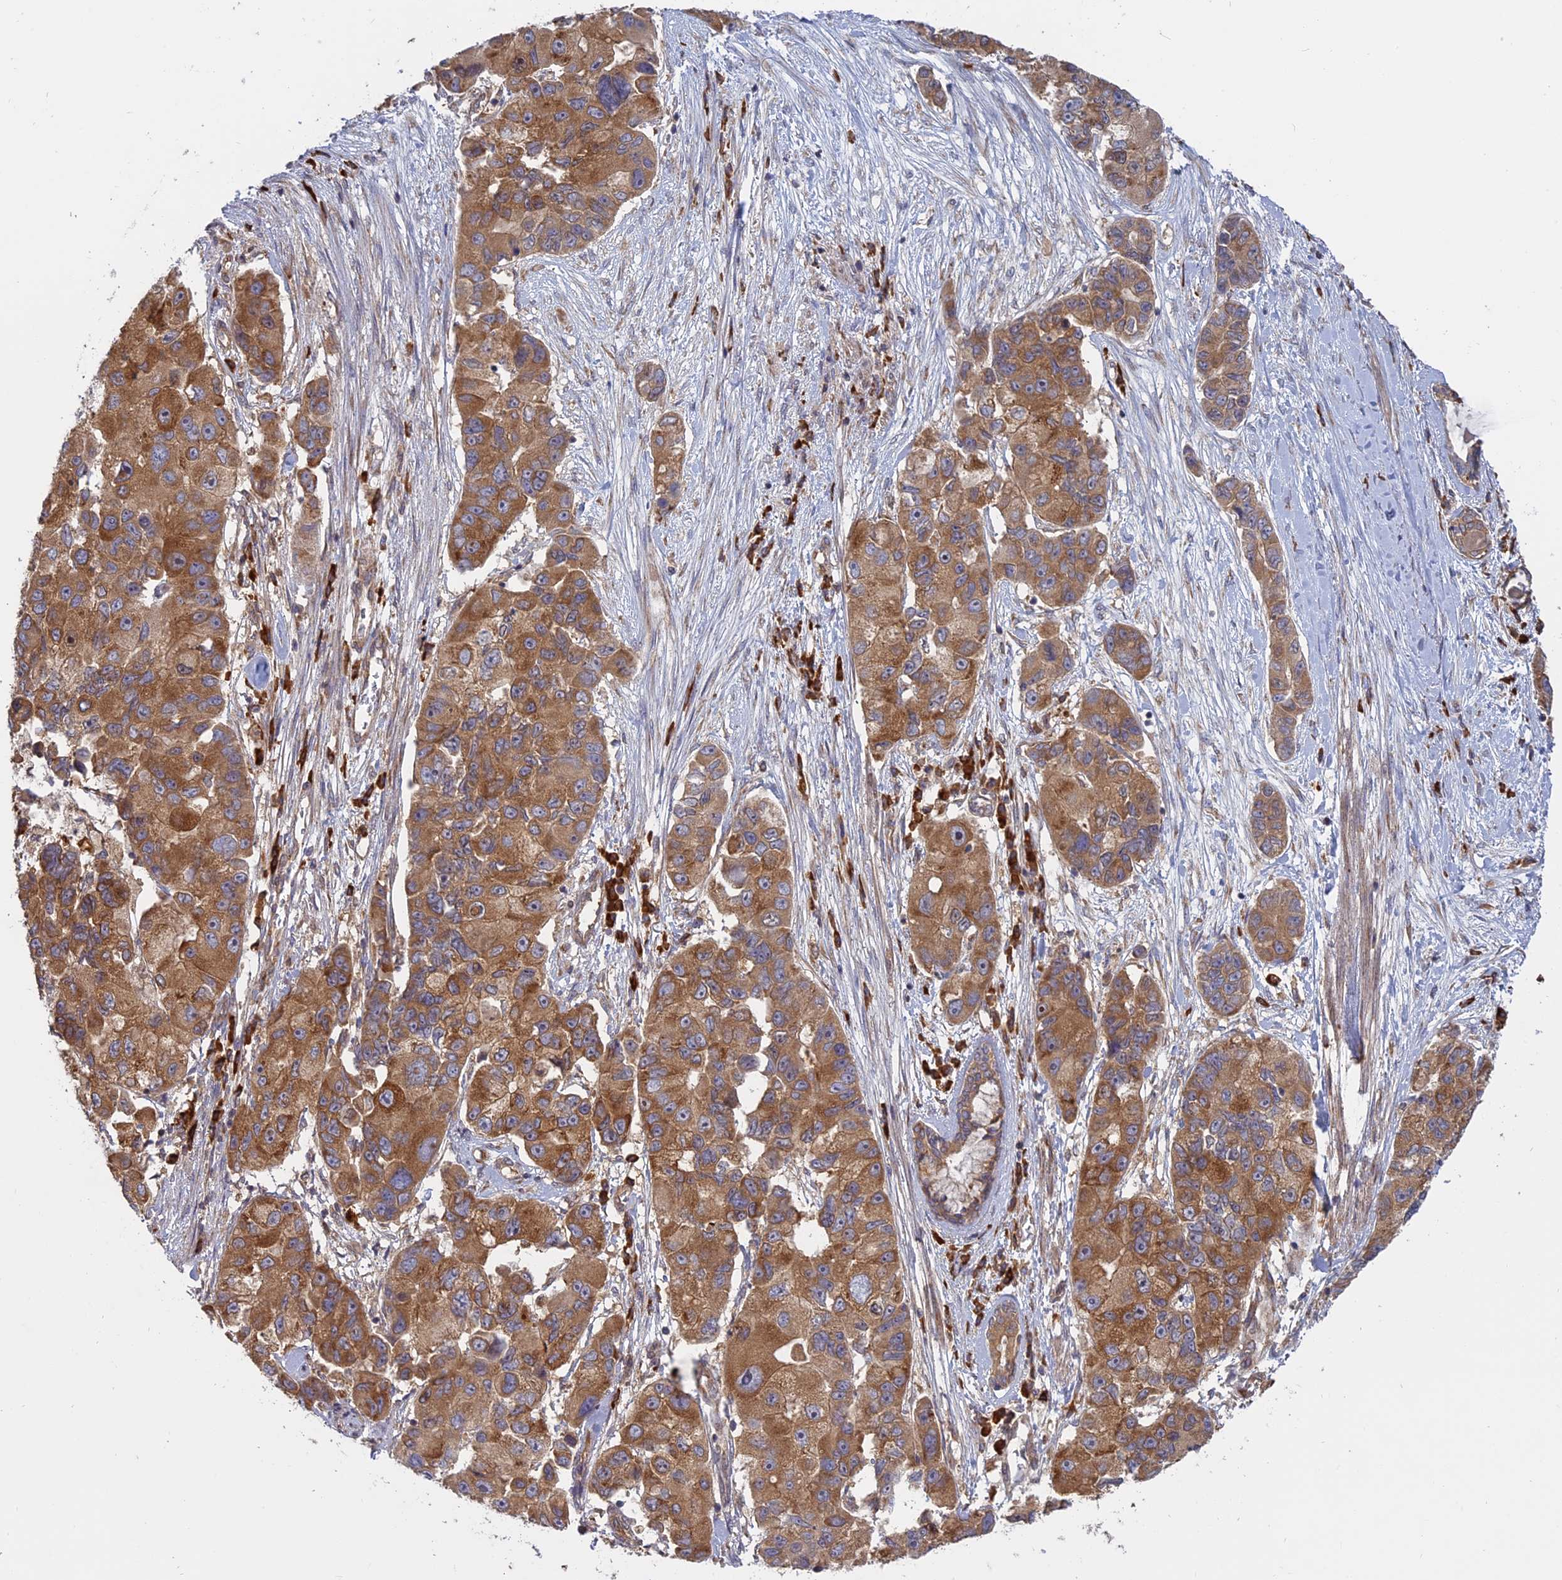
{"staining": {"intensity": "moderate", "quantity": ">75%", "location": "cytoplasmic/membranous"}, "tissue": "lung cancer", "cell_type": "Tumor cells", "image_type": "cancer", "snomed": [{"axis": "morphology", "description": "Adenocarcinoma, NOS"}, {"axis": "topography", "description": "Lung"}], "caption": "Protein staining exhibits moderate cytoplasmic/membranous positivity in approximately >75% of tumor cells in lung cancer.", "gene": "TMEM208", "patient": {"sex": "female", "age": 54}}